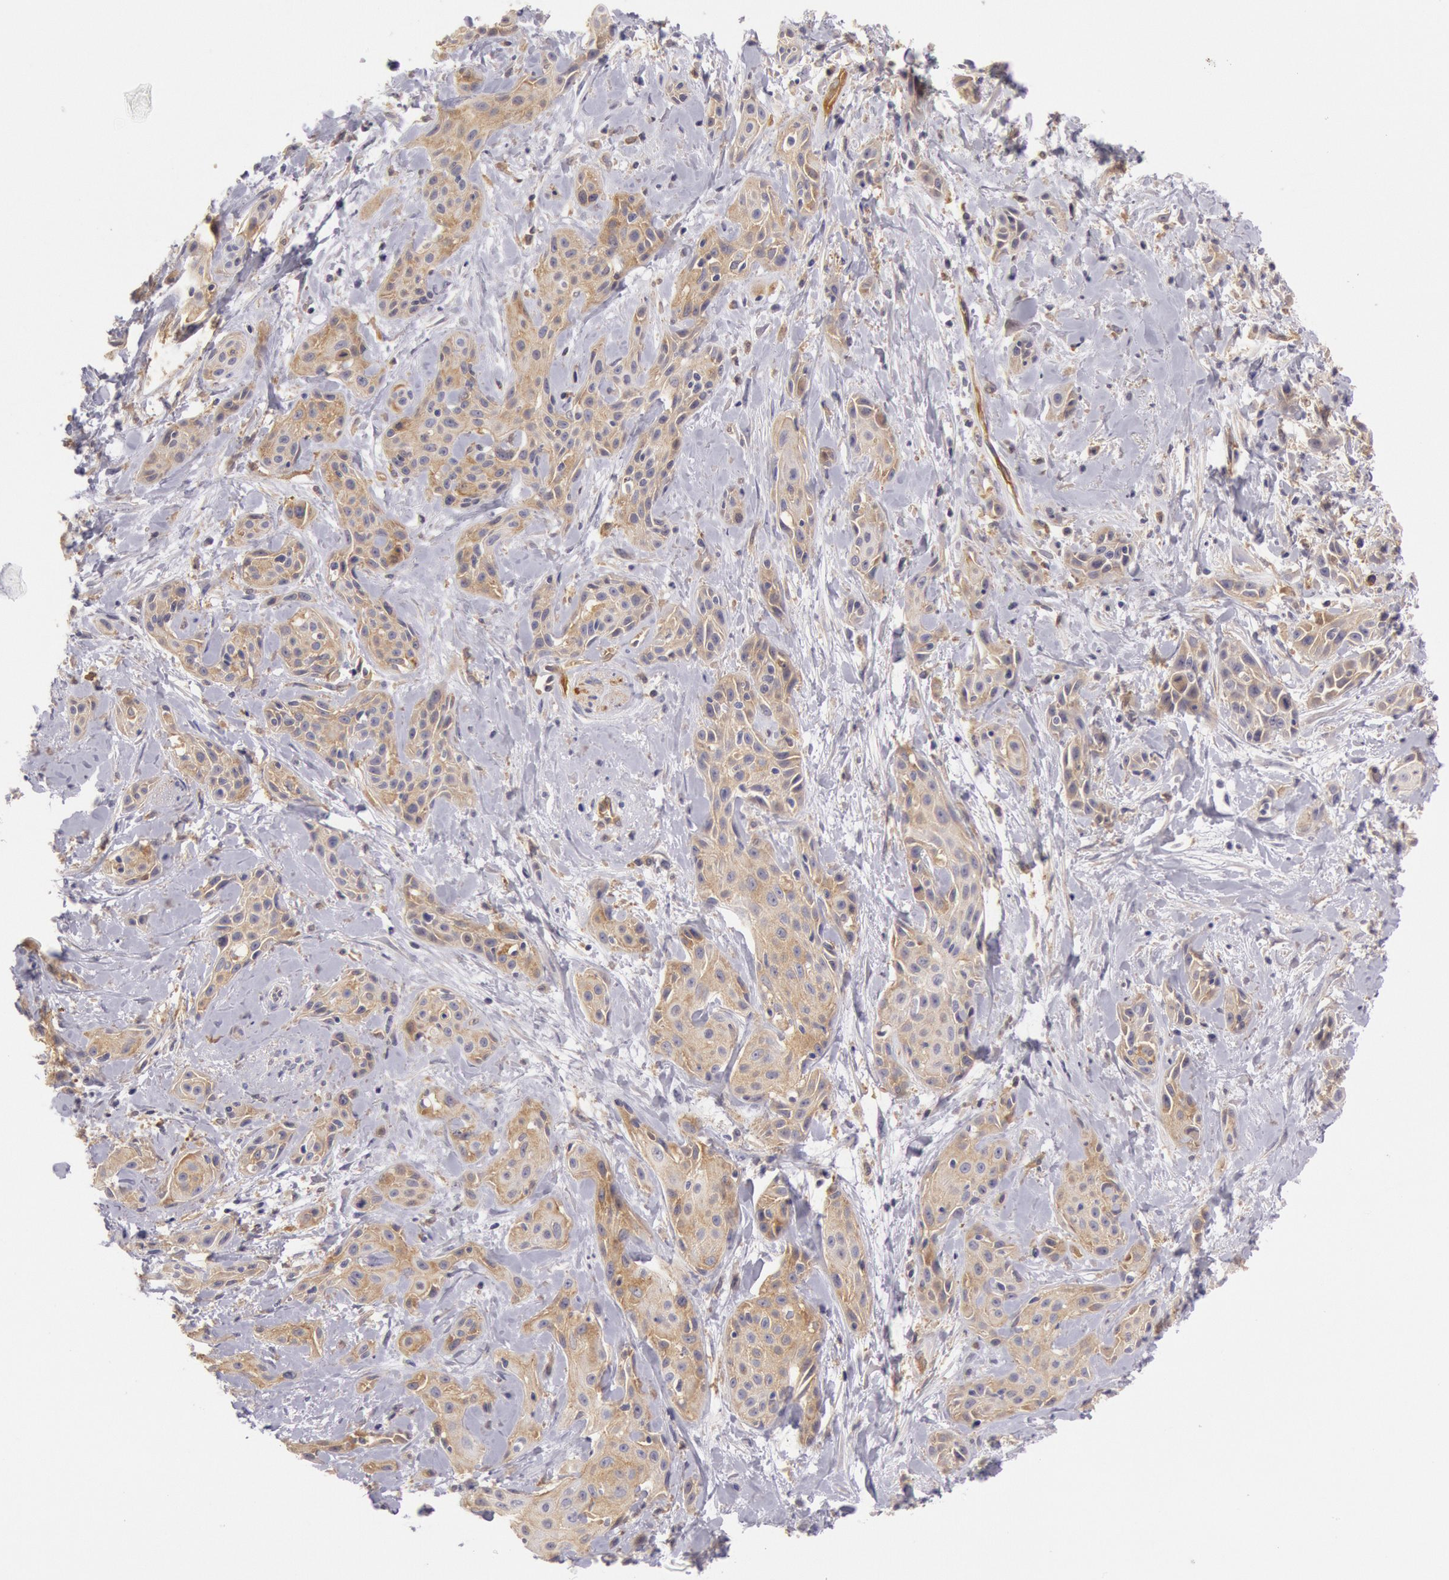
{"staining": {"intensity": "weak", "quantity": ">75%", "location": "cytoplasmic/membranous"}, "tissue": "skin cancer", "cell_type": "Tumor cells", "image_type": "cancer", "snomed": [{"axis": "morphology", "description": "Squamous cell carcinoma, NOS"}, {"axis": "topography", "description": "Skin"}, {"axis": "topography", "description": "Anal"}], "caption": "Skin squamous cell carcinoma tissue demonstrates weak cytoplasmic/membranous positivity in approximately >75% of tumor cells, visualized by immunohistochemistry.", "gene": "MYO5A", "patient": {"sex": "male", "age": 64}}